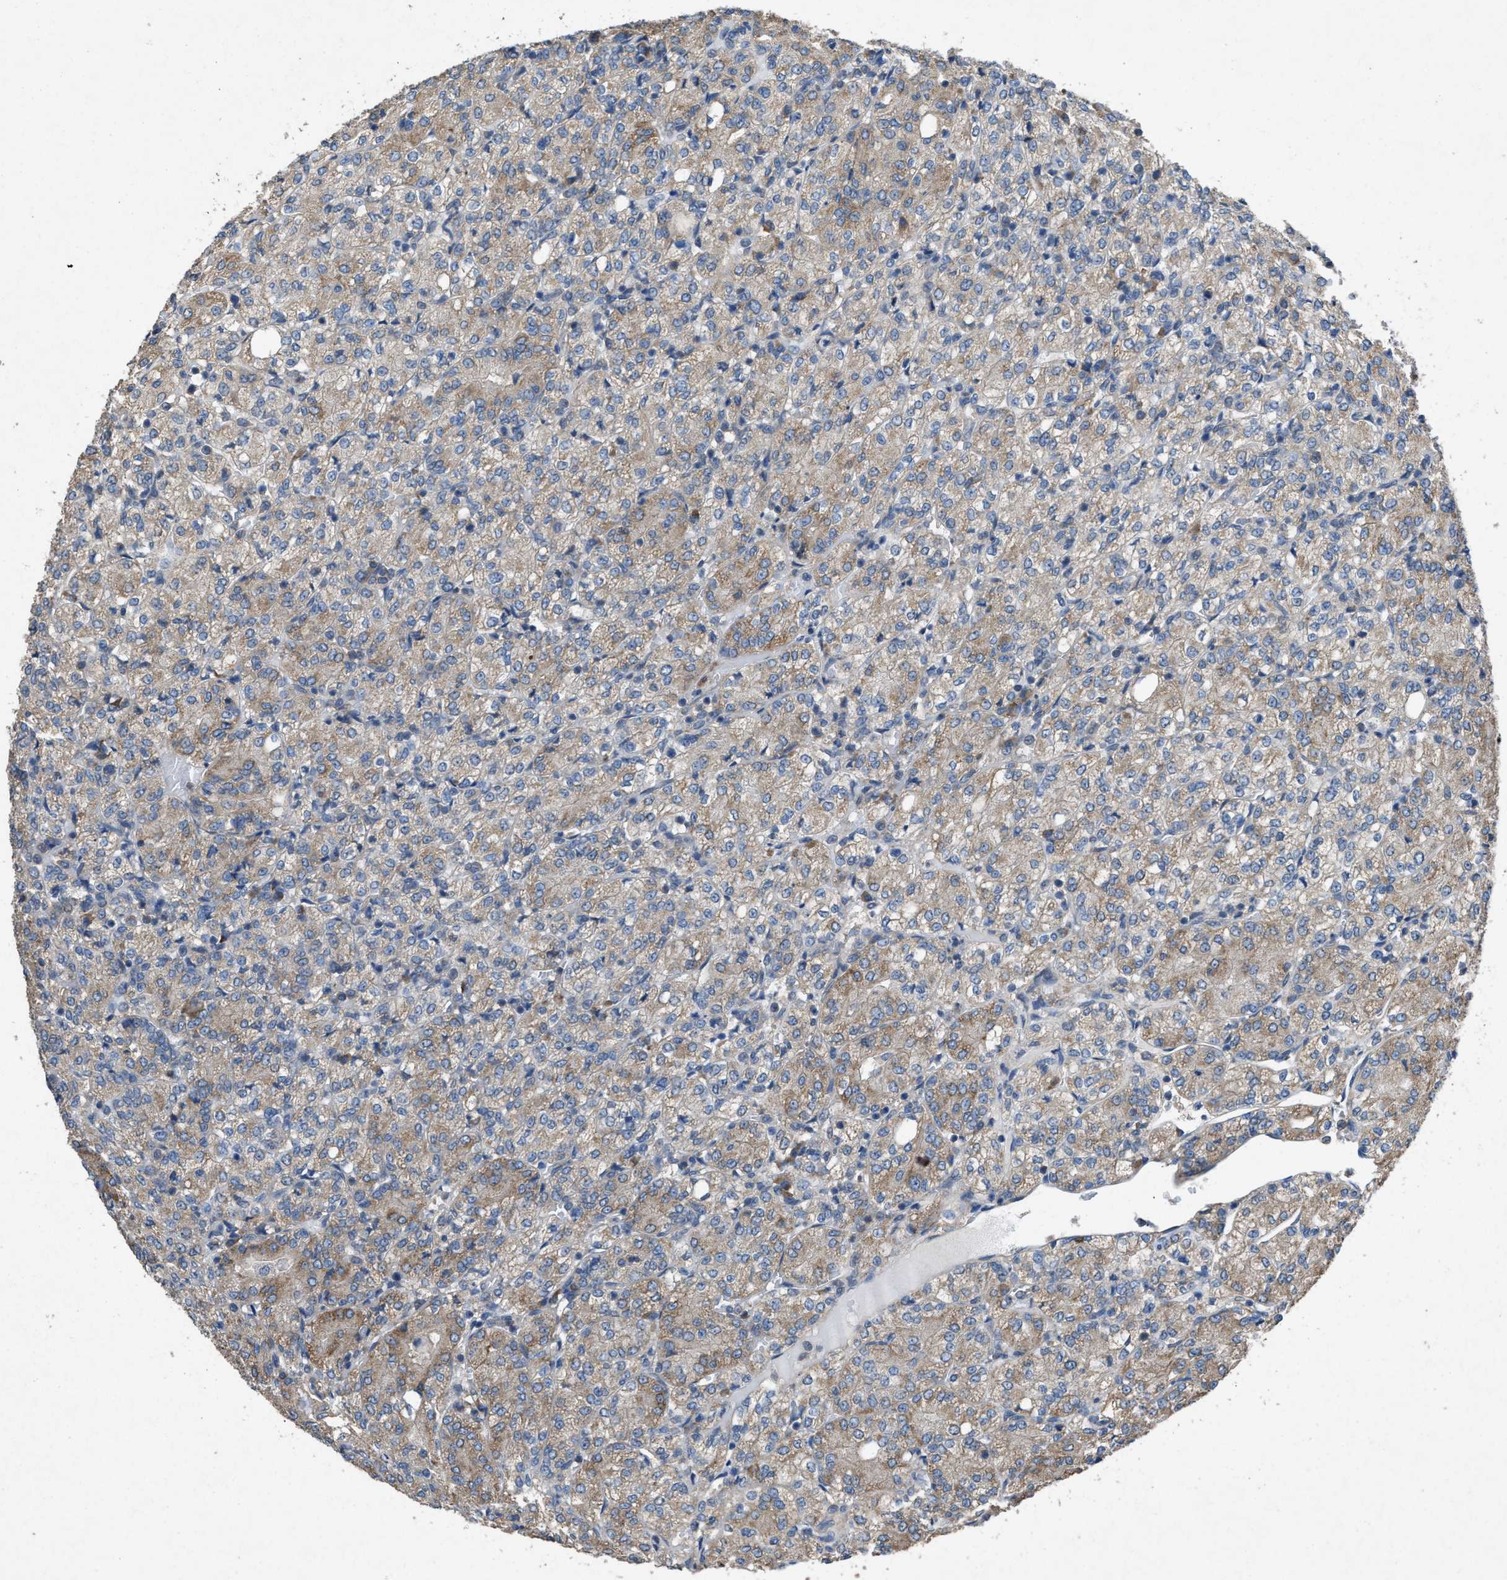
{"staining": {"intensity": "weak", "quantity": "25%-75%", "location": "cytoplasmic/membranous"}, "tissue": "renal cancer", "cell_type": "Tumor cells", "image_type": "cancer", "snomed": [{"axis": "morphology", "description": "Adenocarcinoma, NOS"}, {"axis": "topography", "description": "Kidney"}], "caption": "An image of adenocarcinoma (renal) stained for a protein demonstrates weak cytoplasmic/membranous brown staining in tumor cells.", "gene": "ARL6", "patient": {"sex": "male", "age": 77}}